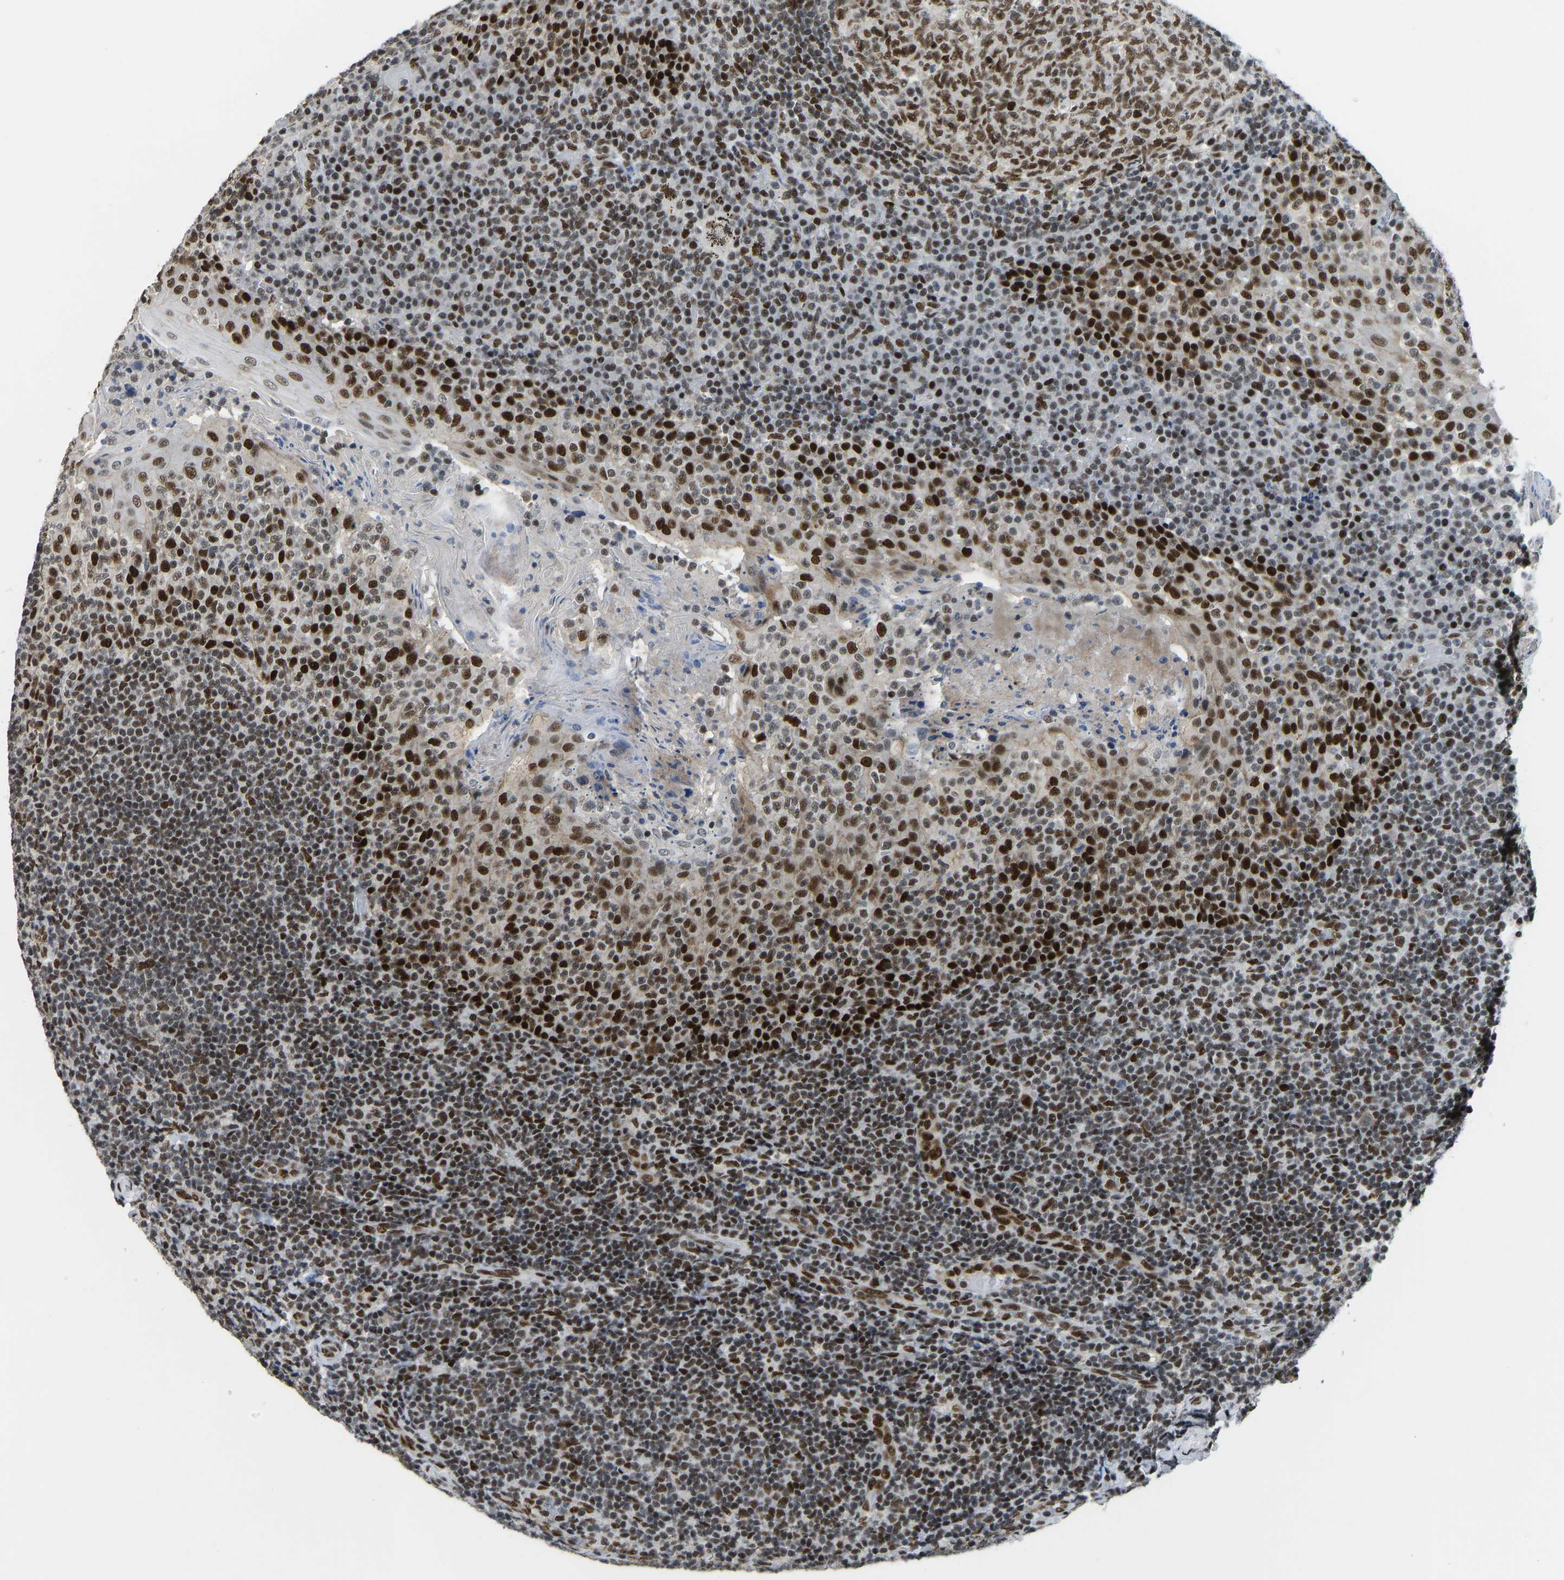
{"staining": {"intensity": "strong", "quantity": ">75%", "location": "nuclear"}, "tissue": "tonsil", "cell_type": "Germinal center cells", "image_type": "normal", "snomed": [{"axis": "morphology", "description": "Normal tissue, NOS"}, {"axis": "topography", "description": "Tonsil"}], "caption": "A high-resolution micrograph shows immunohistochemistry staining of unremarkable tonsil, which displays strong nuclear positivity in approximately >75% of germinal center cells. (DAB (3,3'-diaminobenzidine) = brown stain, brightfield microscopy at high magnification).", "gene": "FOXK1", "patient": {"sex": "female", "age": 19}}